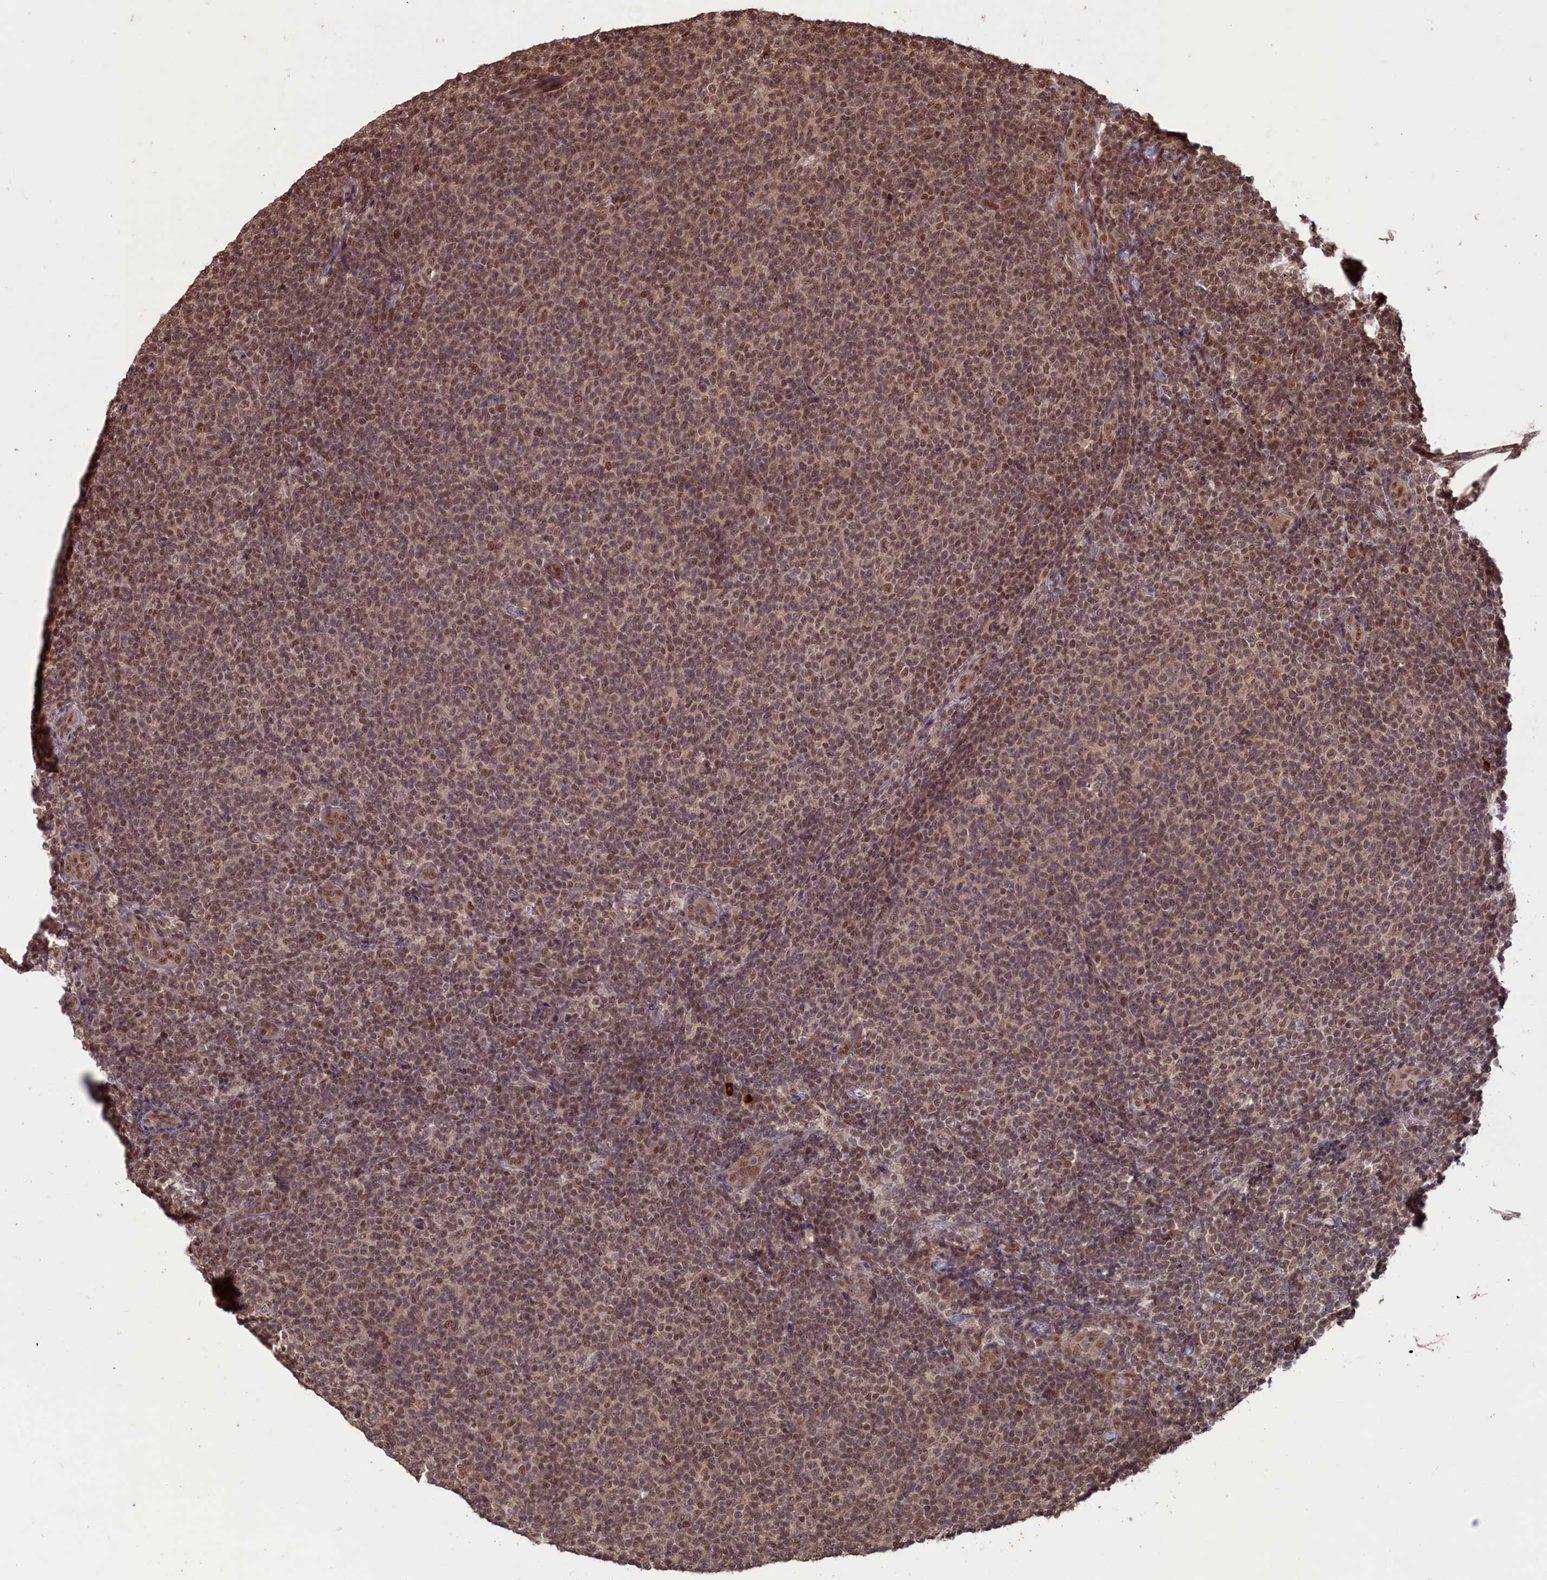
{"staining": {"intensity": "moderate", "quantity": ">75%", "location": "nuclear"}, "tissue": "lymphoma", "cell_type": "Tumor cells", "image_type": "cancer", "snomed": [{"axis": "morphology", "description": "Malignant lymphoma, non-Hodgkin's type, Low grade"}, {"axis": "topography", "description": "Lymph node"}], "caption": "This is a histology image of immunohistochemistry staining of low-grade malignant lymphoma, non-Hodgkin's type, which shows moderate positivity in the nuclear of tumor cells.", "gene": "NAE1", "patient": {"sex": "male", "age": 66}}